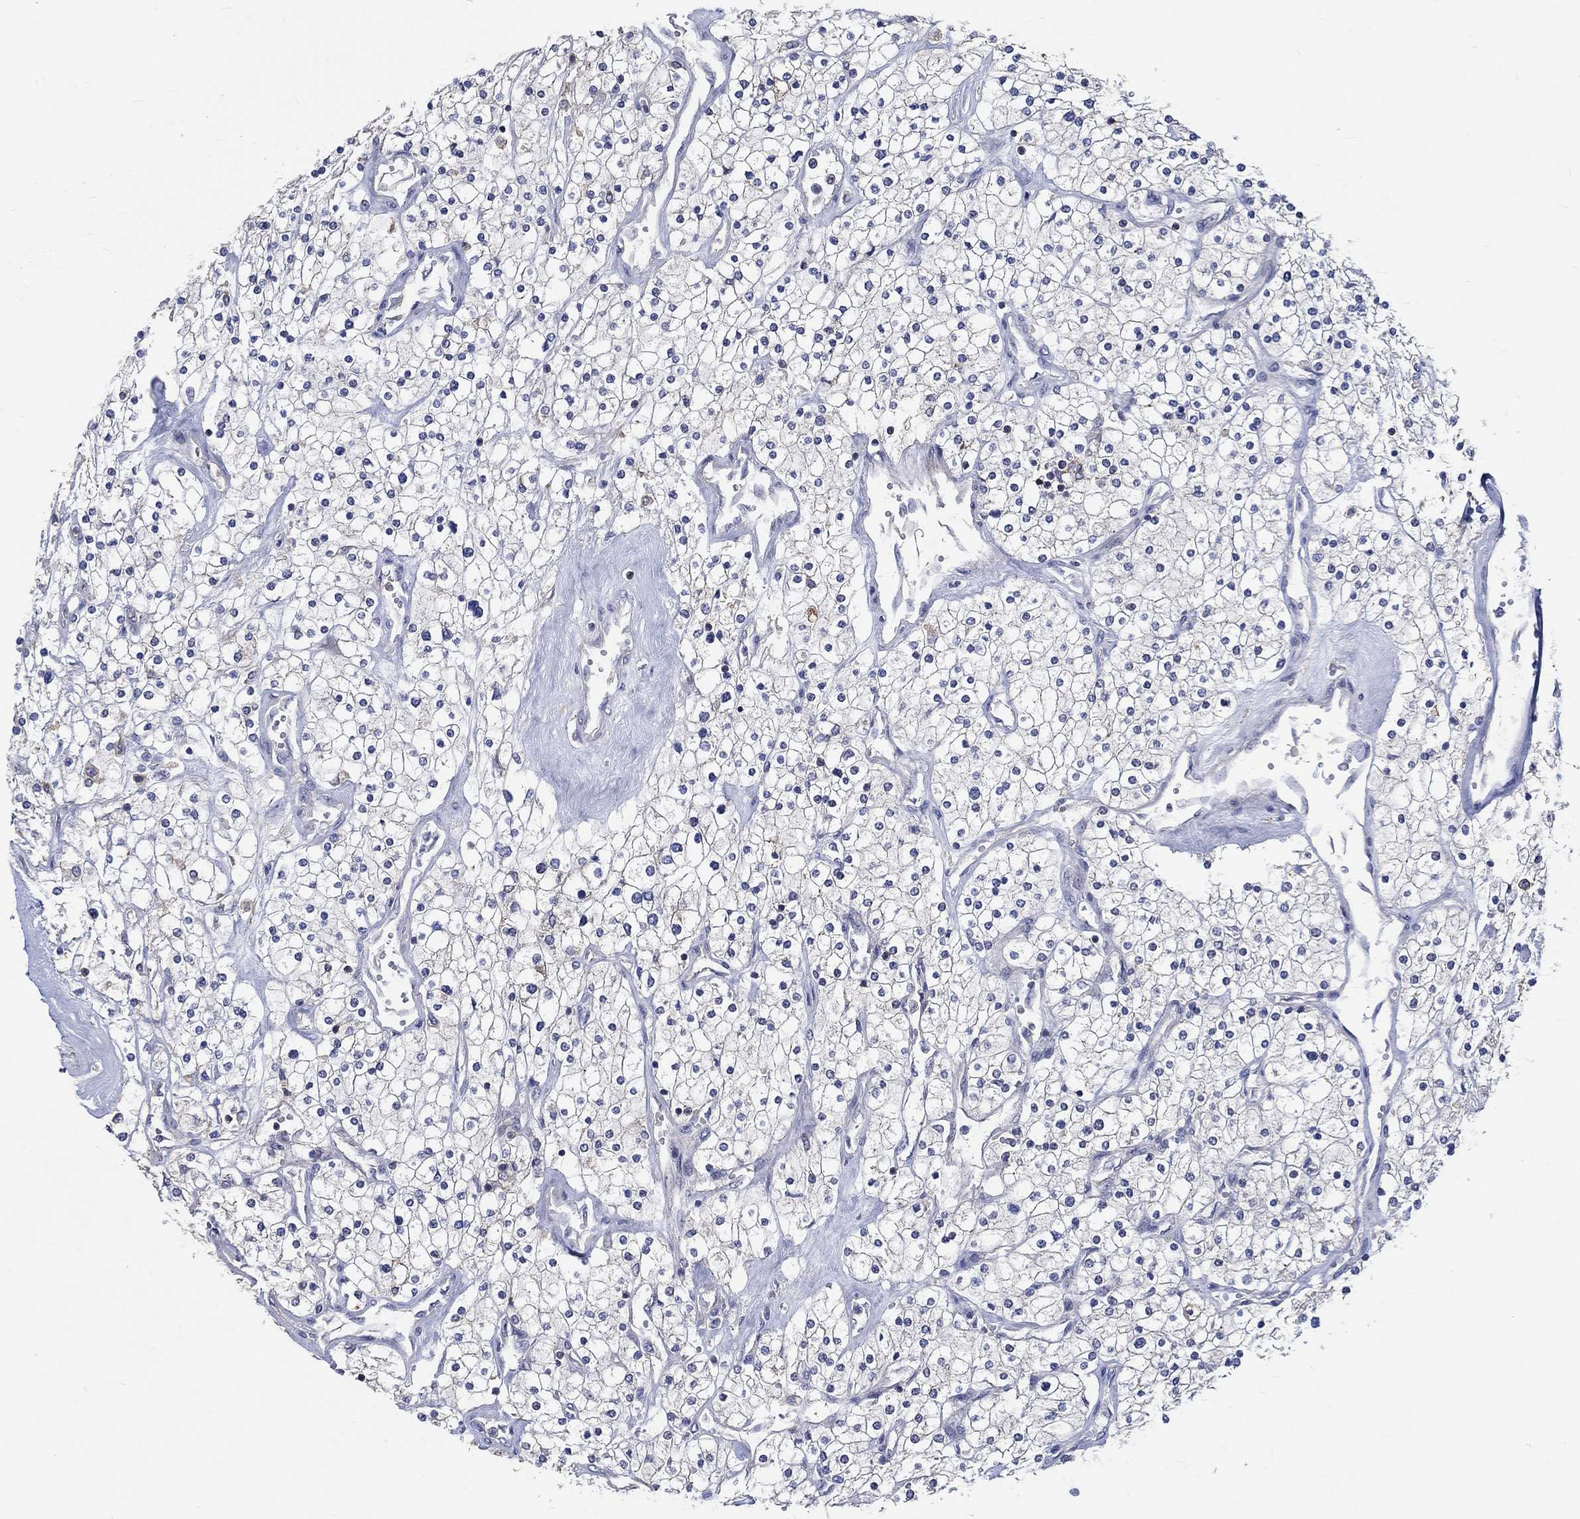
{"staining": {"intensity": "negative", "quantity": "none", "location": "none"}, "tissue": "renal cancer", "cell_type": "Tumor cells", "image_type": "cancer", "snomed": [{"axis": "morphology", "description": "Adenocarcinoma, NOS"}, {"axis": "topography", "description": "Kidney"}], "caption": "Human renal adenocarcinoma stained for a protein using IHC exhibits no staining in tumor cells.", "gene": "TNFAIP8L3", "patient": {"sex": "male", "age": 80}}